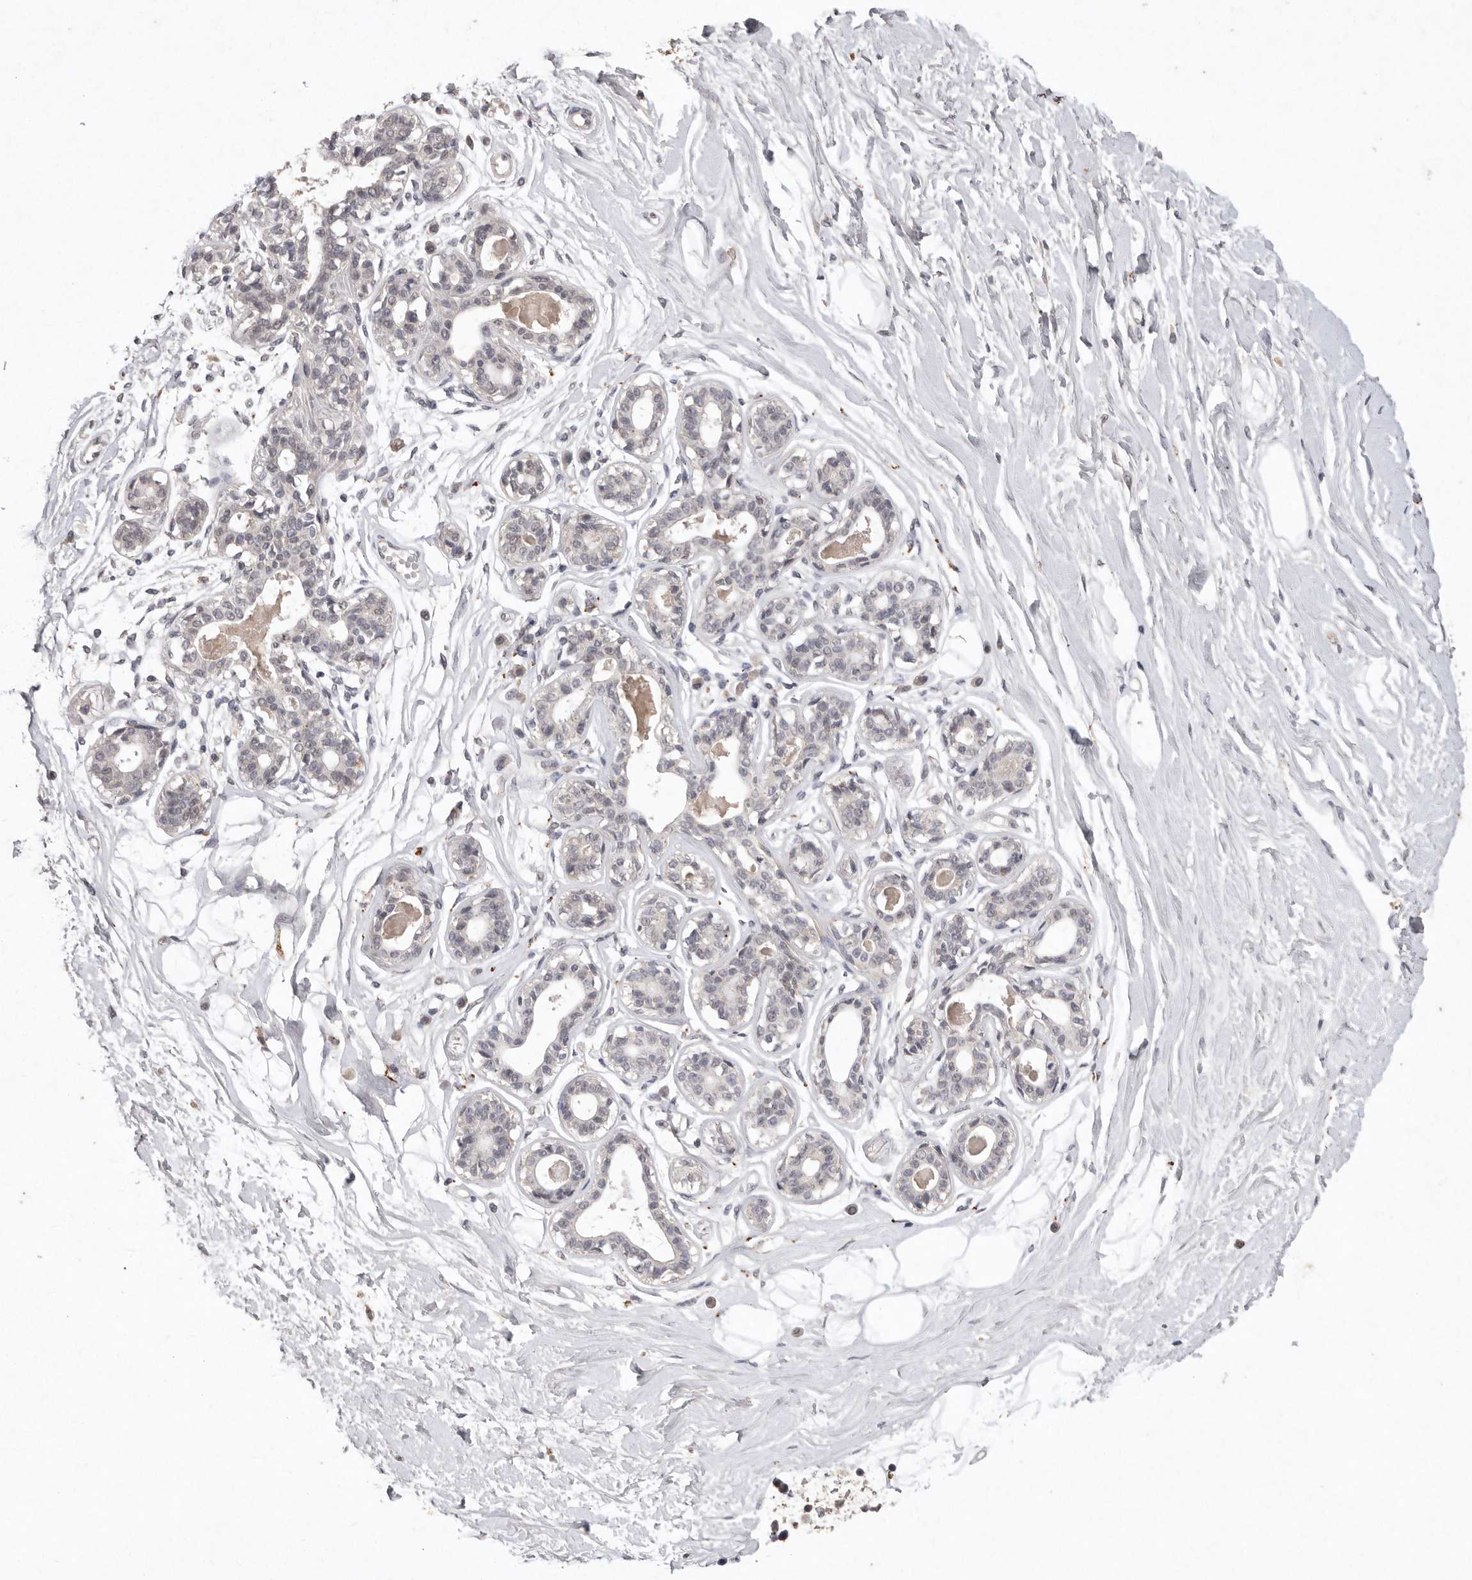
{"staining": {"intensity": "negative", "quantity": "none", "location": "none"}, "tissue": "breast", "cell_type": "Adipocytes", "image_type": "normal", "snomed": [{"axis": "morphology", "description": "Normal tissue, NOS"}, {"axis": "topography", "description": "Breast"}], "caption": "Immunohistochemistry histopathology image of normal human breast stained for a protein (brown), which displays no expression in adipocytes.", "gene": "APLNR", "patient": {"sex": "female", "age": 45}}